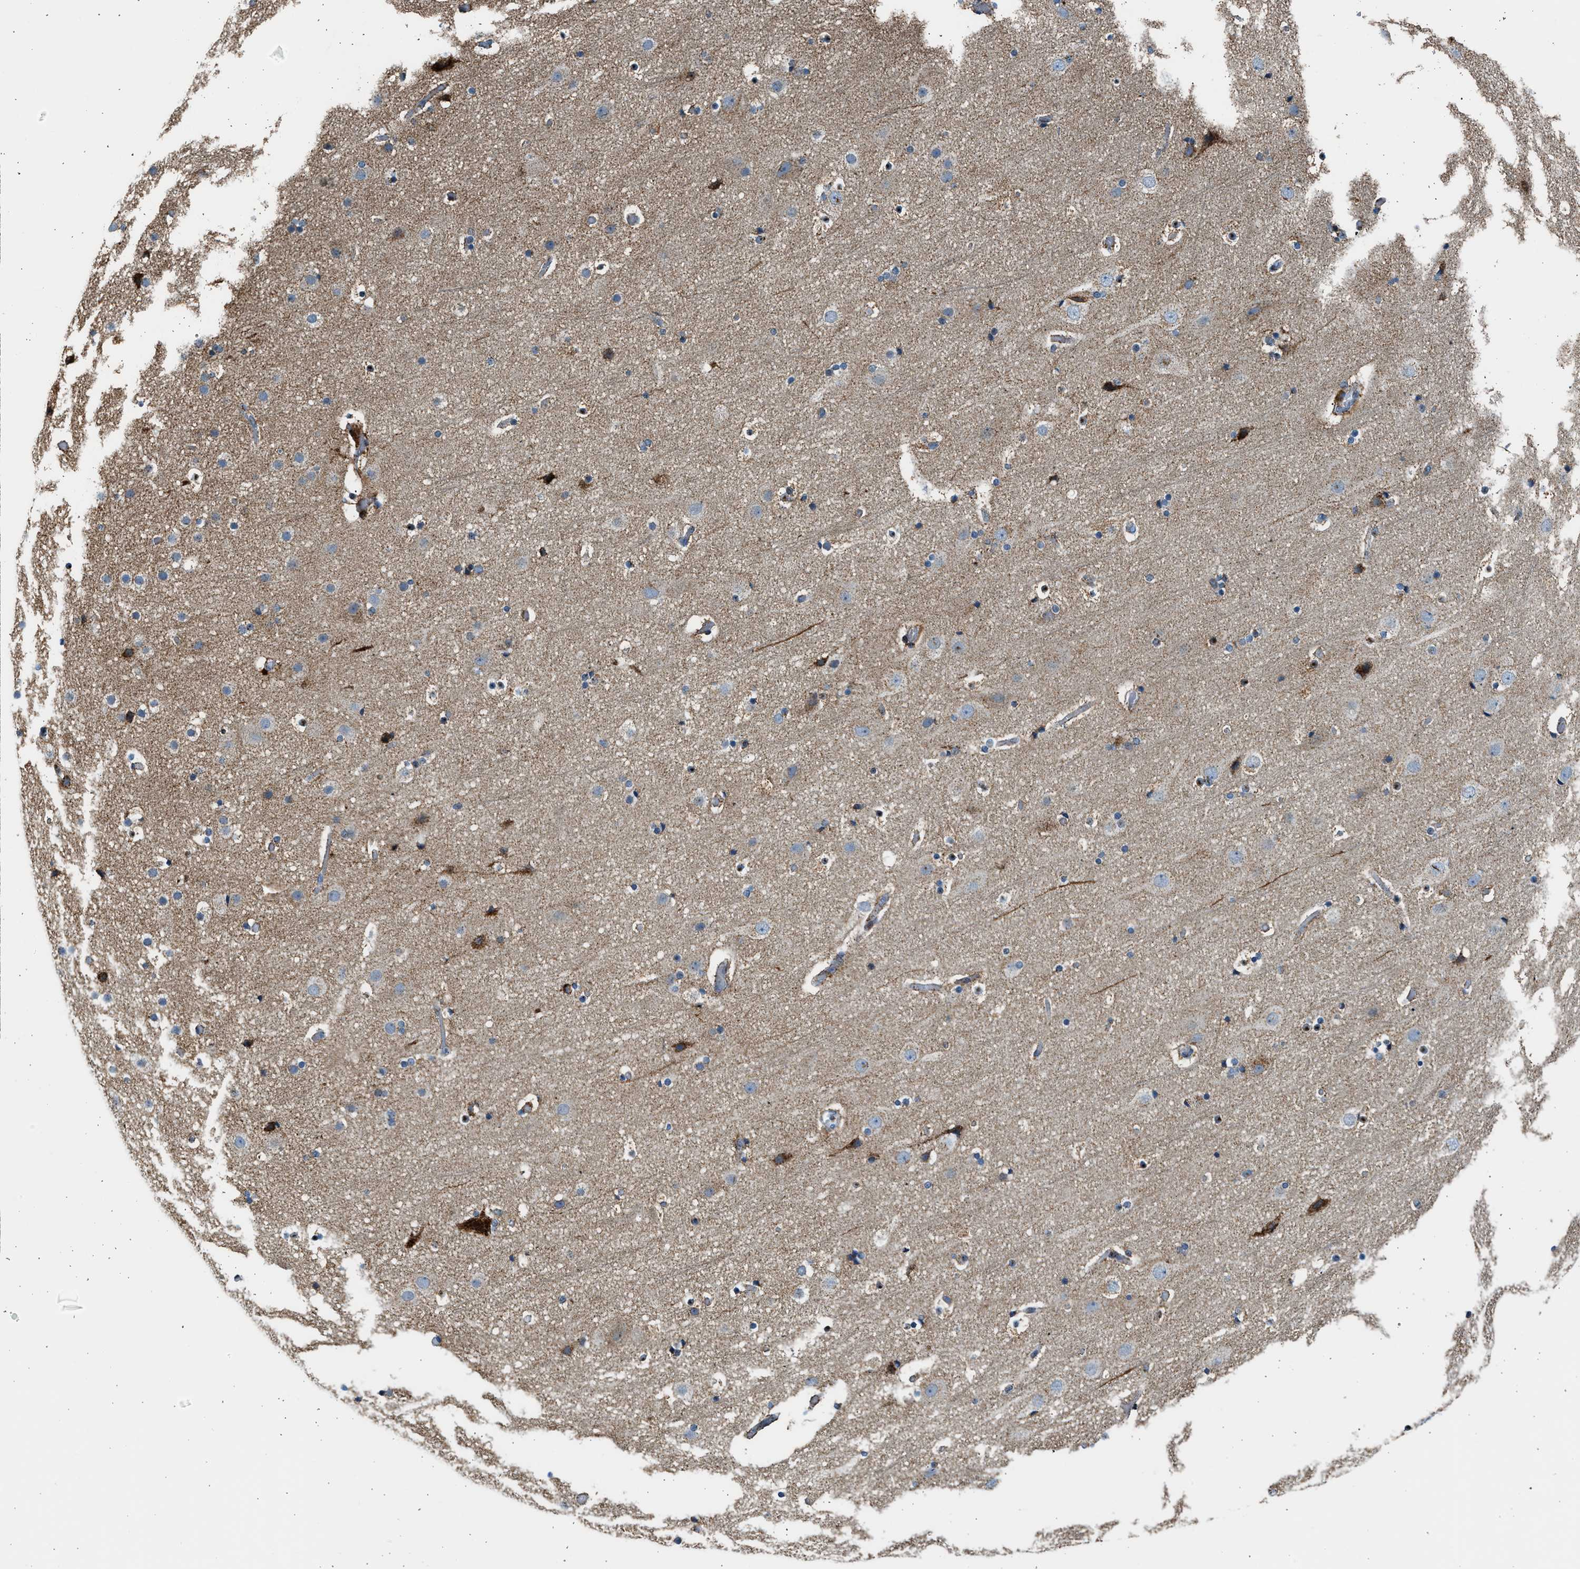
{"staining": {"intensity": "moderate", "quantity": ">75%", "location": "cytoplasmic/membranous"}, "tissue": "cerebral cortex", "cell_type": "Endothelial cells", "image_type": "normal", "snomed": [{"axis": "morphology", "description": "Normal tissue, NOS"}, {"axis": "topography", "description": "Cerebral cortex"}], "caption": "Protein expression analysis of benign cerebral cortex demonstrates moderate cytoplasmic/membranous expression in about >75% of endothelial cells. (Stains: DAB in brown, nuclei in blue, Microscopy: brightfield microscopy at high magnification).", "gene": "KCNMB3", "patient": {"sex": "male", "age": 57}}